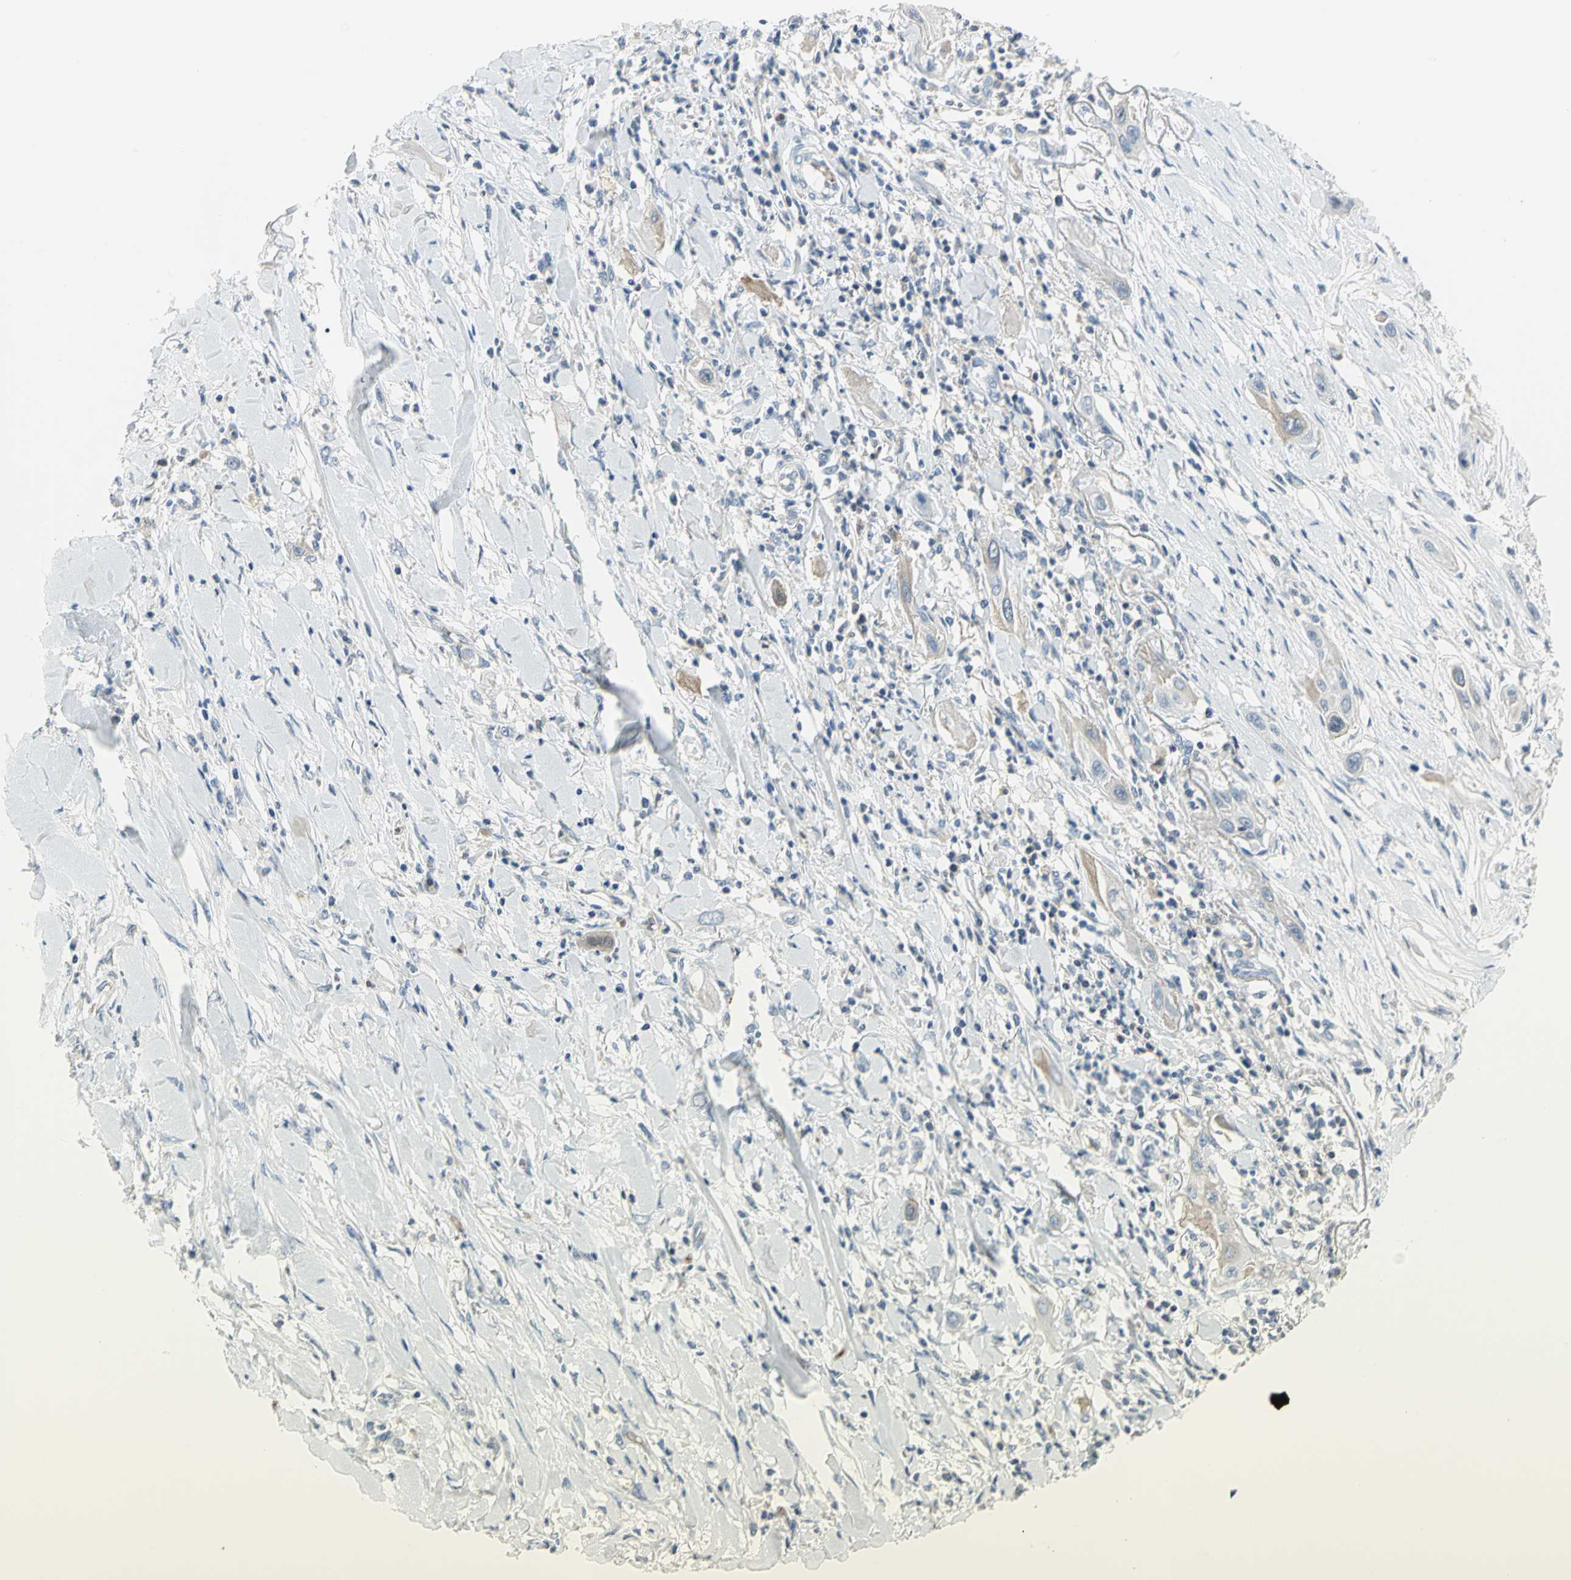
{"staining": {"intensity": "moderate", "quantity": "<25%", "location": "cytoplasmic/membranous"}, "tissue": "lung cancer", "cell_type": "Tumor cells", "image_type": "cancer", "snomed": [{"axis": "morphology", "description": "Squamous cell carcinoma, NOS"}, {"axis": "topography", "description": "Lung"}], "caption": "Immunohistochemistry (IHC) photomicrograph of squamous cell carcinoma (lung) stained for a protein (brown), which shows low levels of moderate cytoplasmic/membranous positivity in about <25% of tumor cells.", "gene": "ZIC1", "patient": {"sex": "female", "age": 47}}